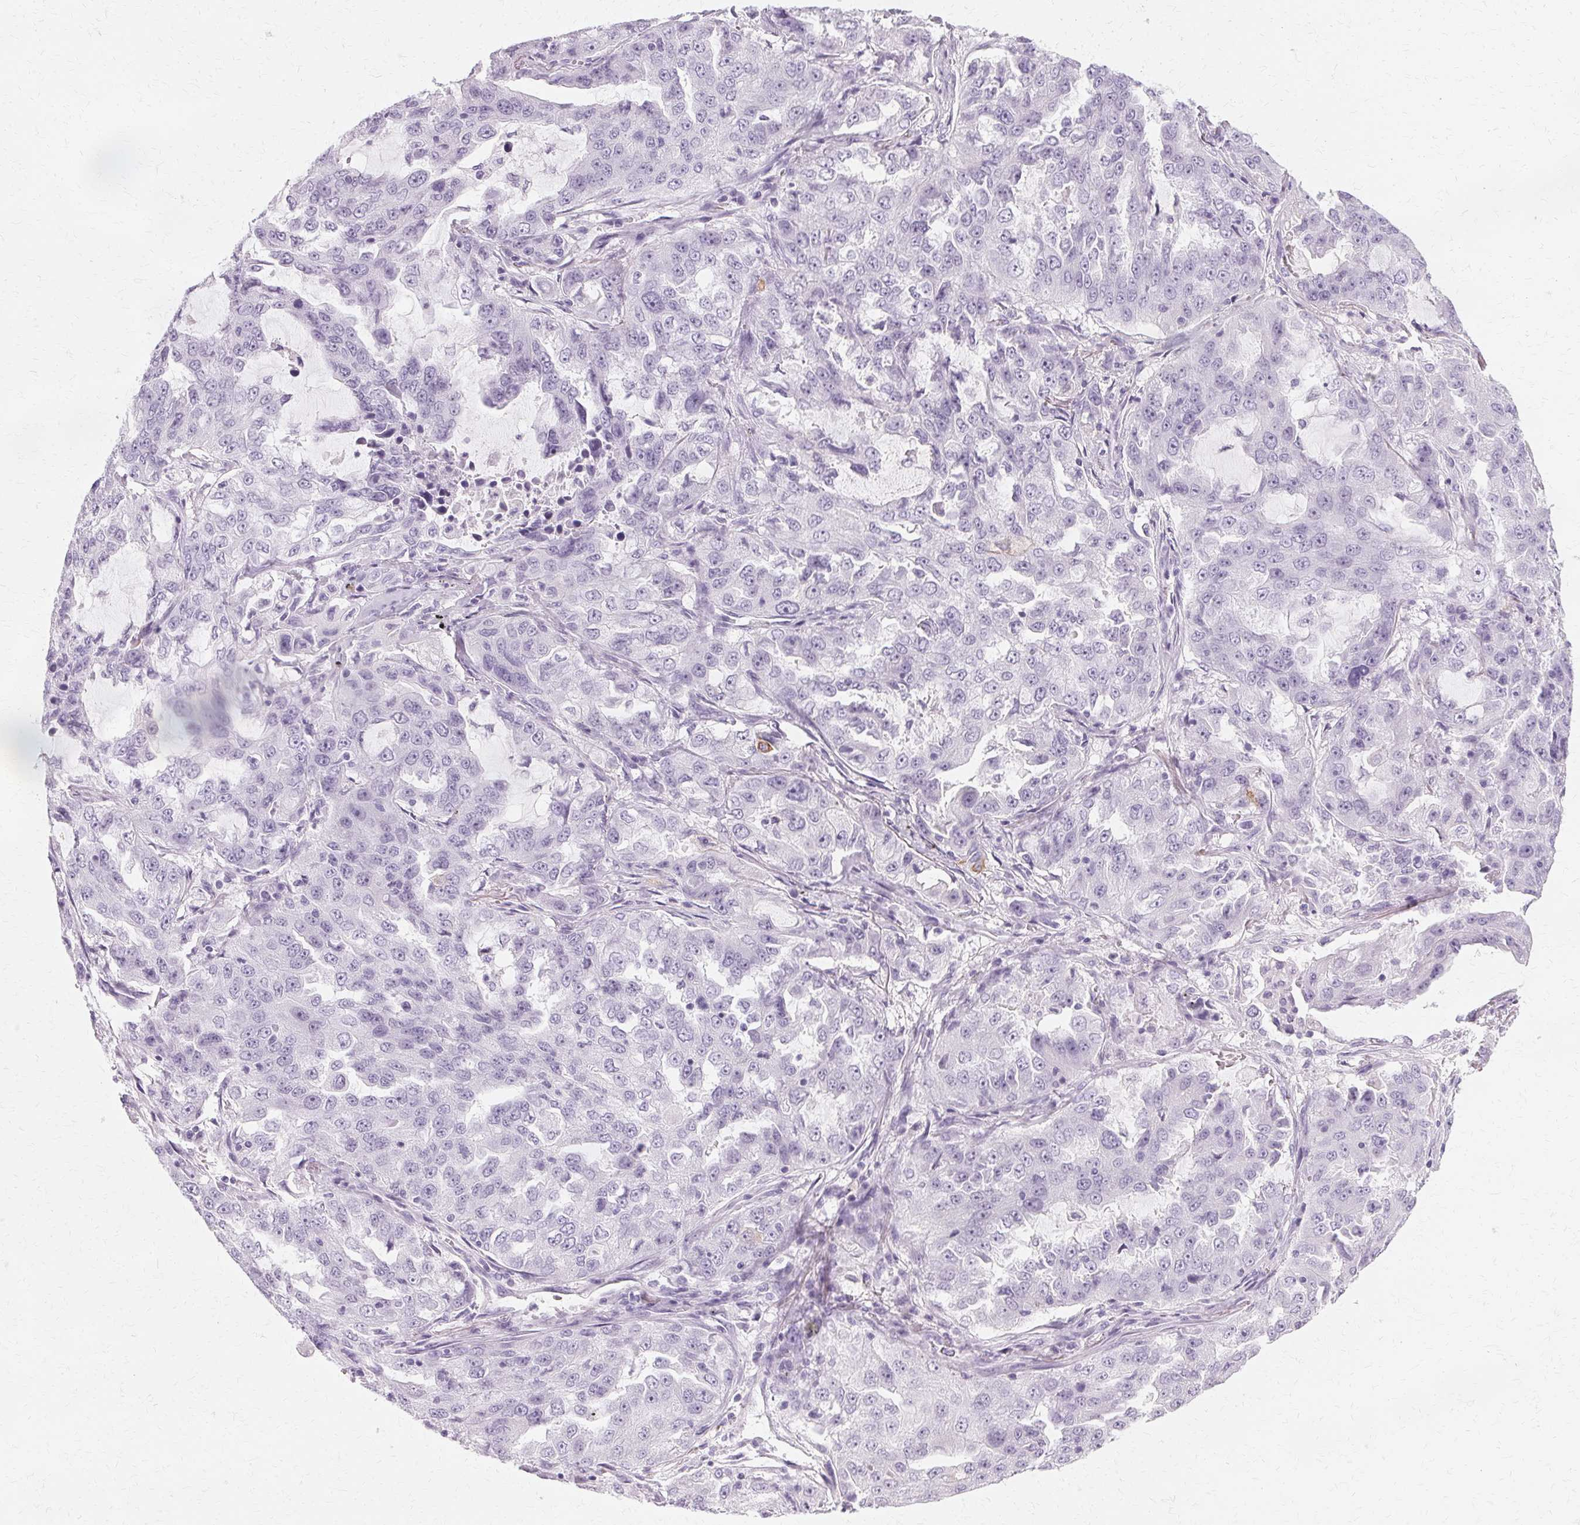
{"staining": {"intensity": "negative", "quantity": "none", "location": "none"}, "tissue": "lung cancer", "cell_type": "Tumor cells", "image_type": "cancer", "snomed": [{"axis": "morphology", "description": "Adenocarcinoma, NOS"}, {"axis": "topography", "description": "Lung"}], "caption": "DAB immunohistochemical staining of human lung cancer (adenocarcinoma) displays no significant positivity in tumor cells.", "gene": "KRT6C", "patient": {"sex": "female", "age": 61}}